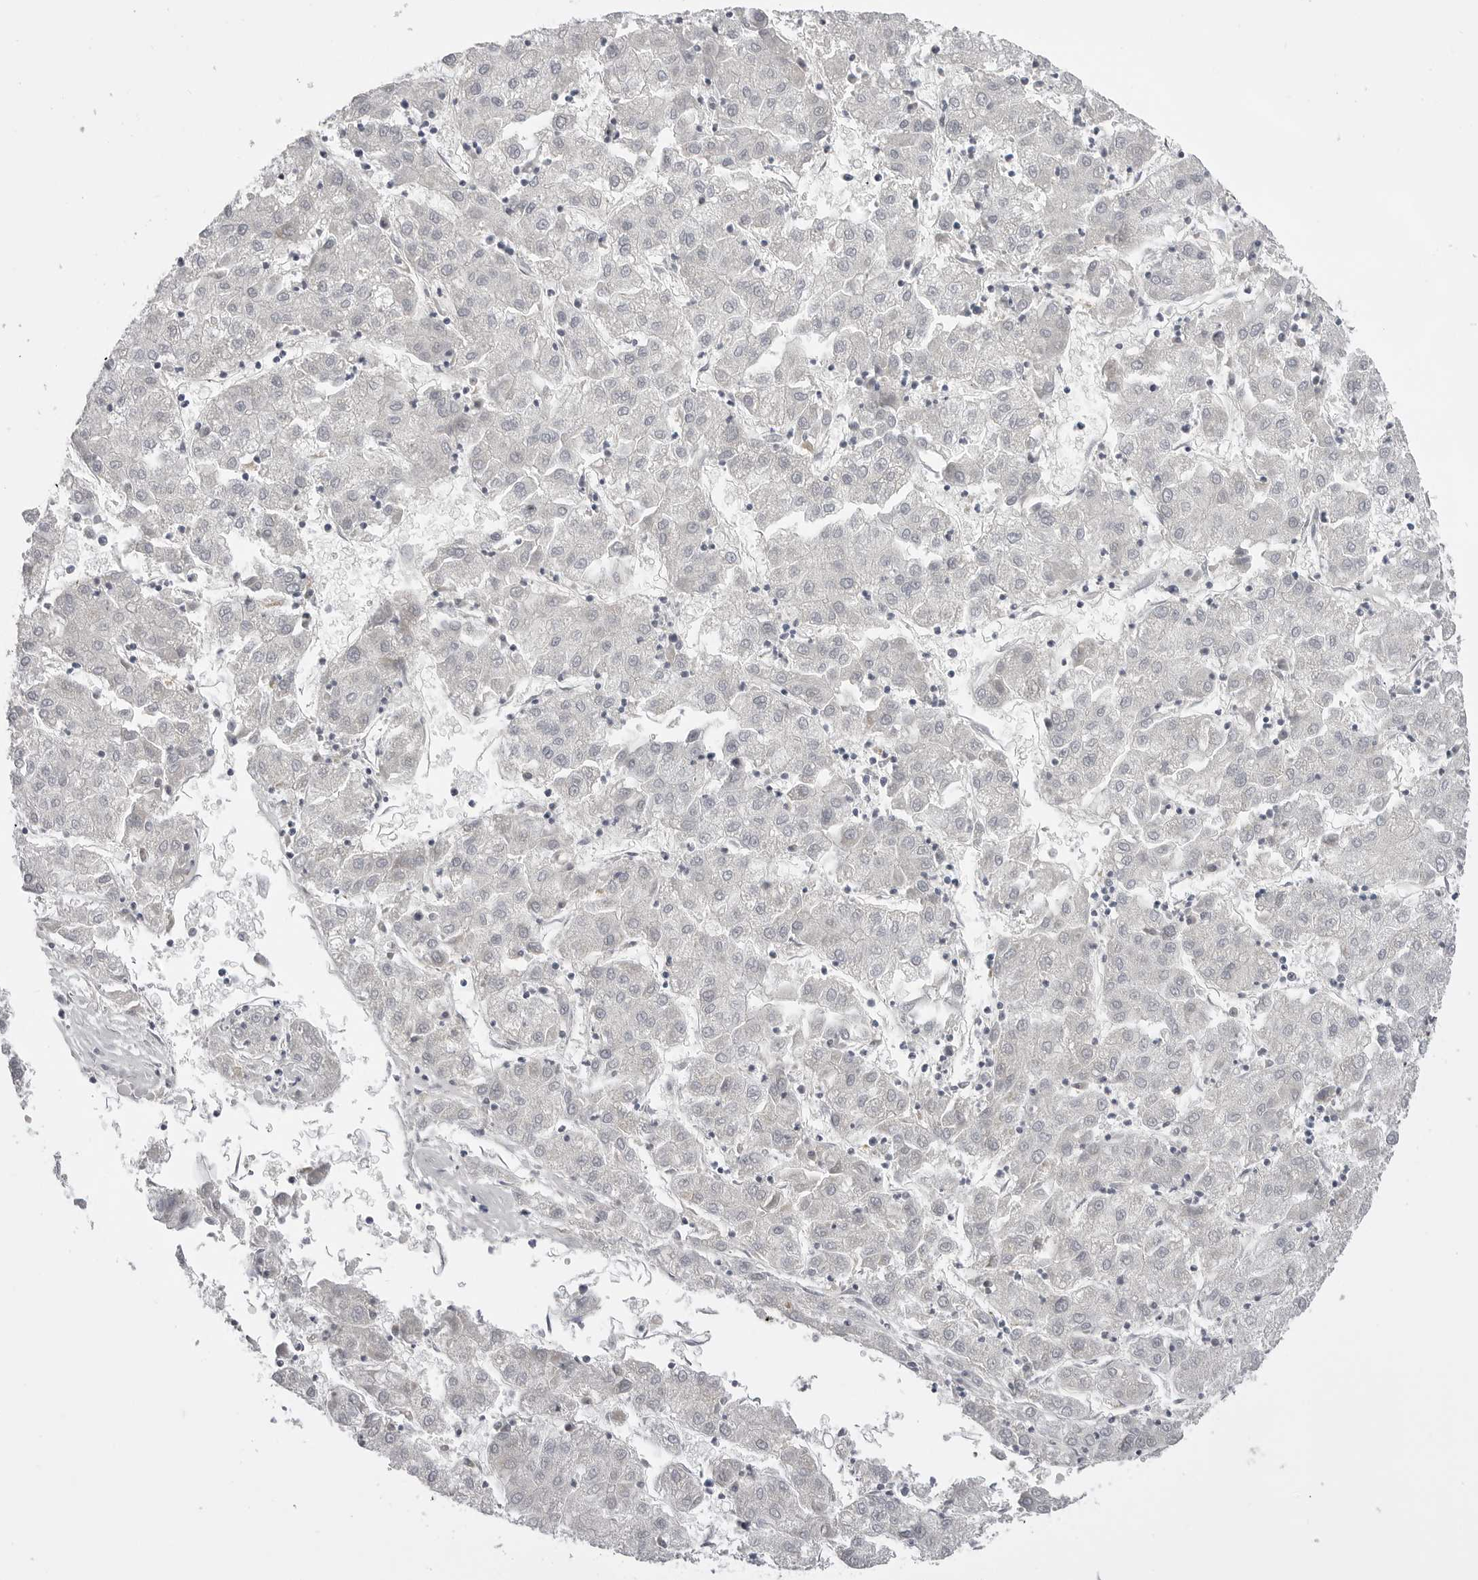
{"staining": {"intensity": "negative", "quantity": "none", "location": "none"}, "tissue": "liver cancer", "cell_type": "Tumor cells", "image_type": "cancer", "snomed": [{"axis": "morphology", "description": "Carcinoma, Hepatocellular, NOS"}, {"axis": "topography", "description": "Liver"}], "caption": "The micrograph displays no staining of tumor cells in liver cancer (hepatocellular carcinoma).", "gene": "TUFM", "patient": {"sex": "male", "age": 72}}